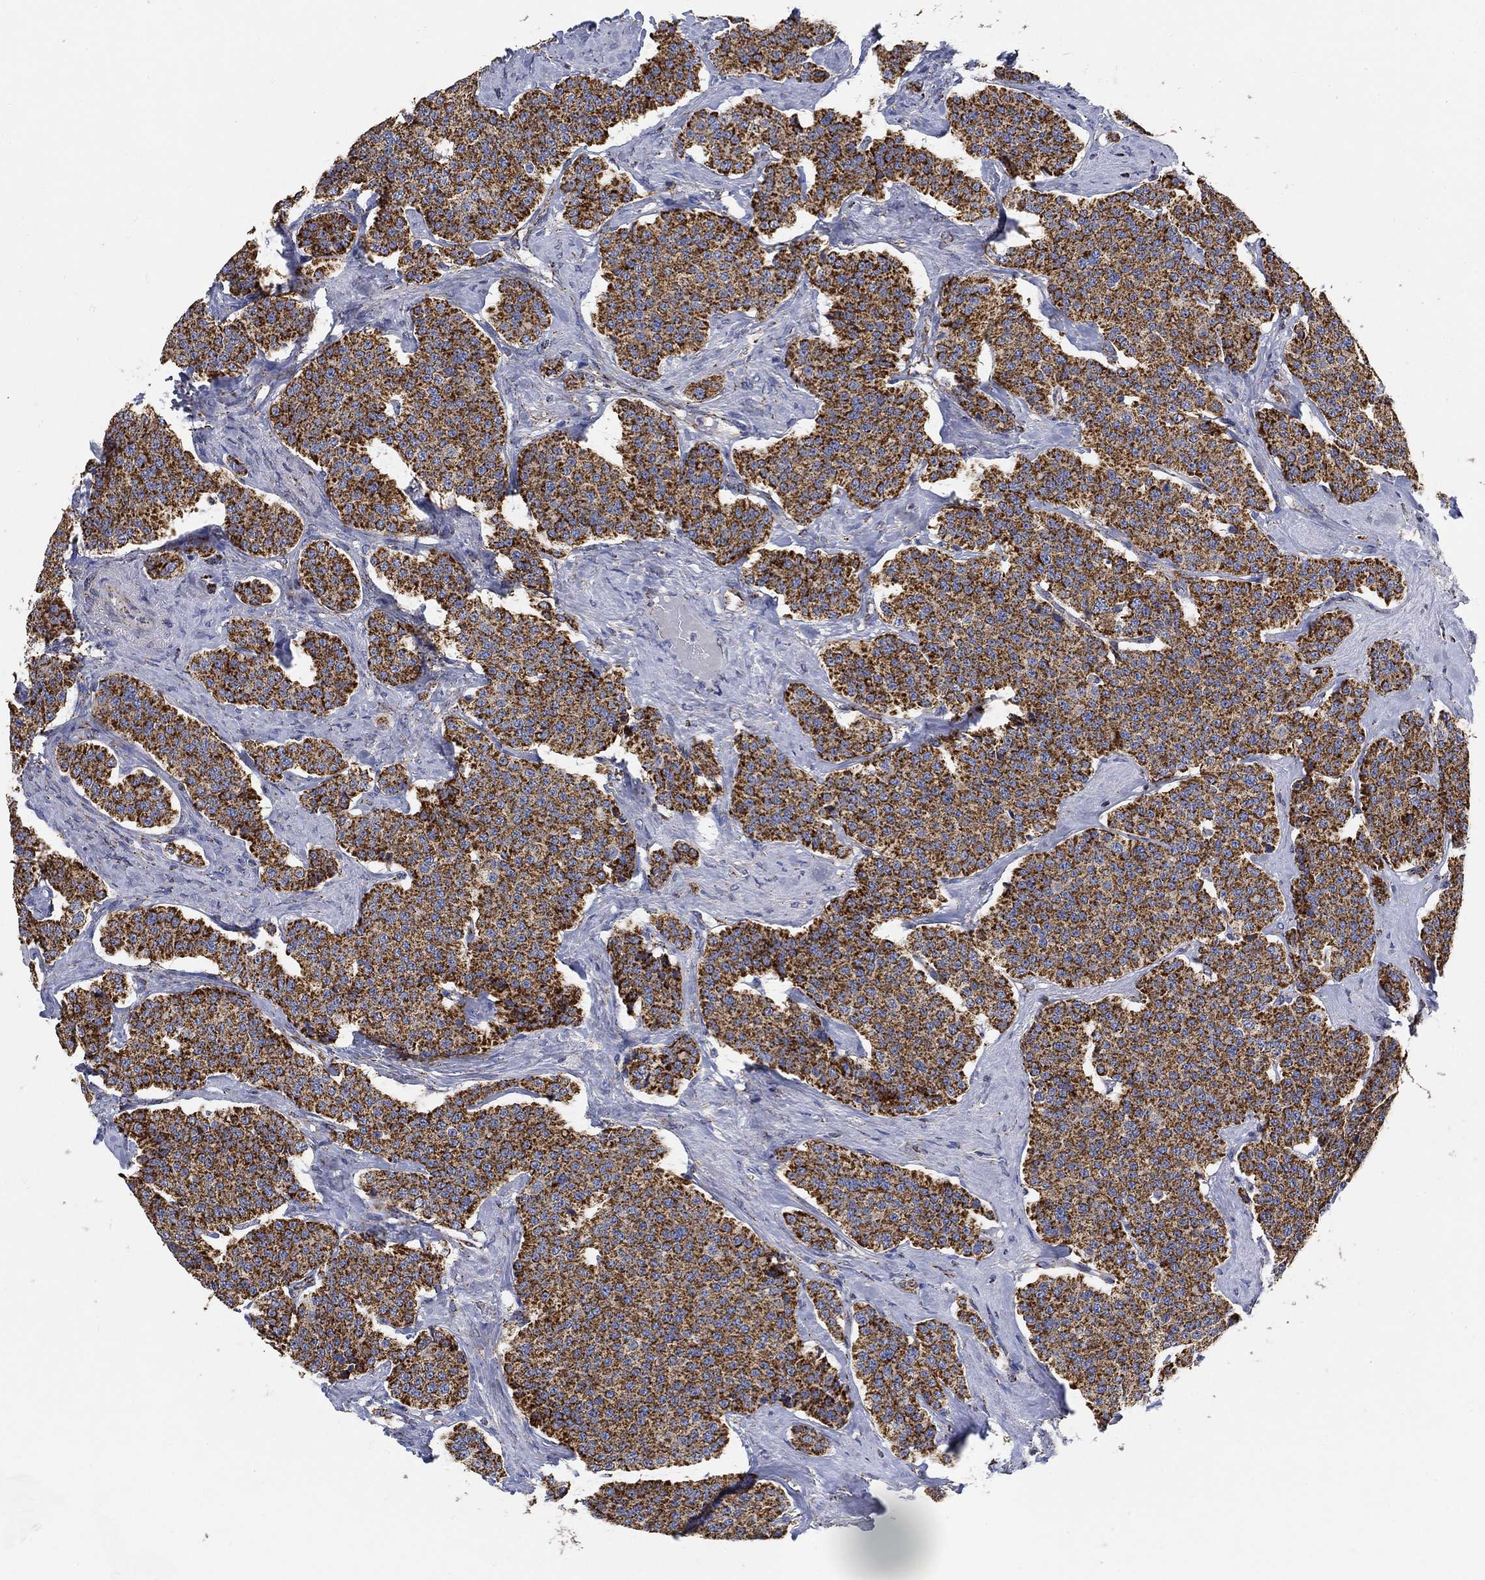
{"staining": {"intensity": "strong", "quantity": ">75%", "location": "cytoplasmic/membranous"}, "tissue": "carcinoid", "cell_type": "Tumor cells", "image_type": "cancer", "snomed": [{"axis": "morphology", "description": "Carcinoid, malignant, NOS"}, {"axis": "topography", "description": "Small intestine"}], "caption": "Strong cytoplasmic/membranous positivity is identified in approximately >75% of tumor cells in carcinoid. Nuclei are stained in blue.", "gene": "NDUFS3", "patient": {"sex": "female", "age": 58}}